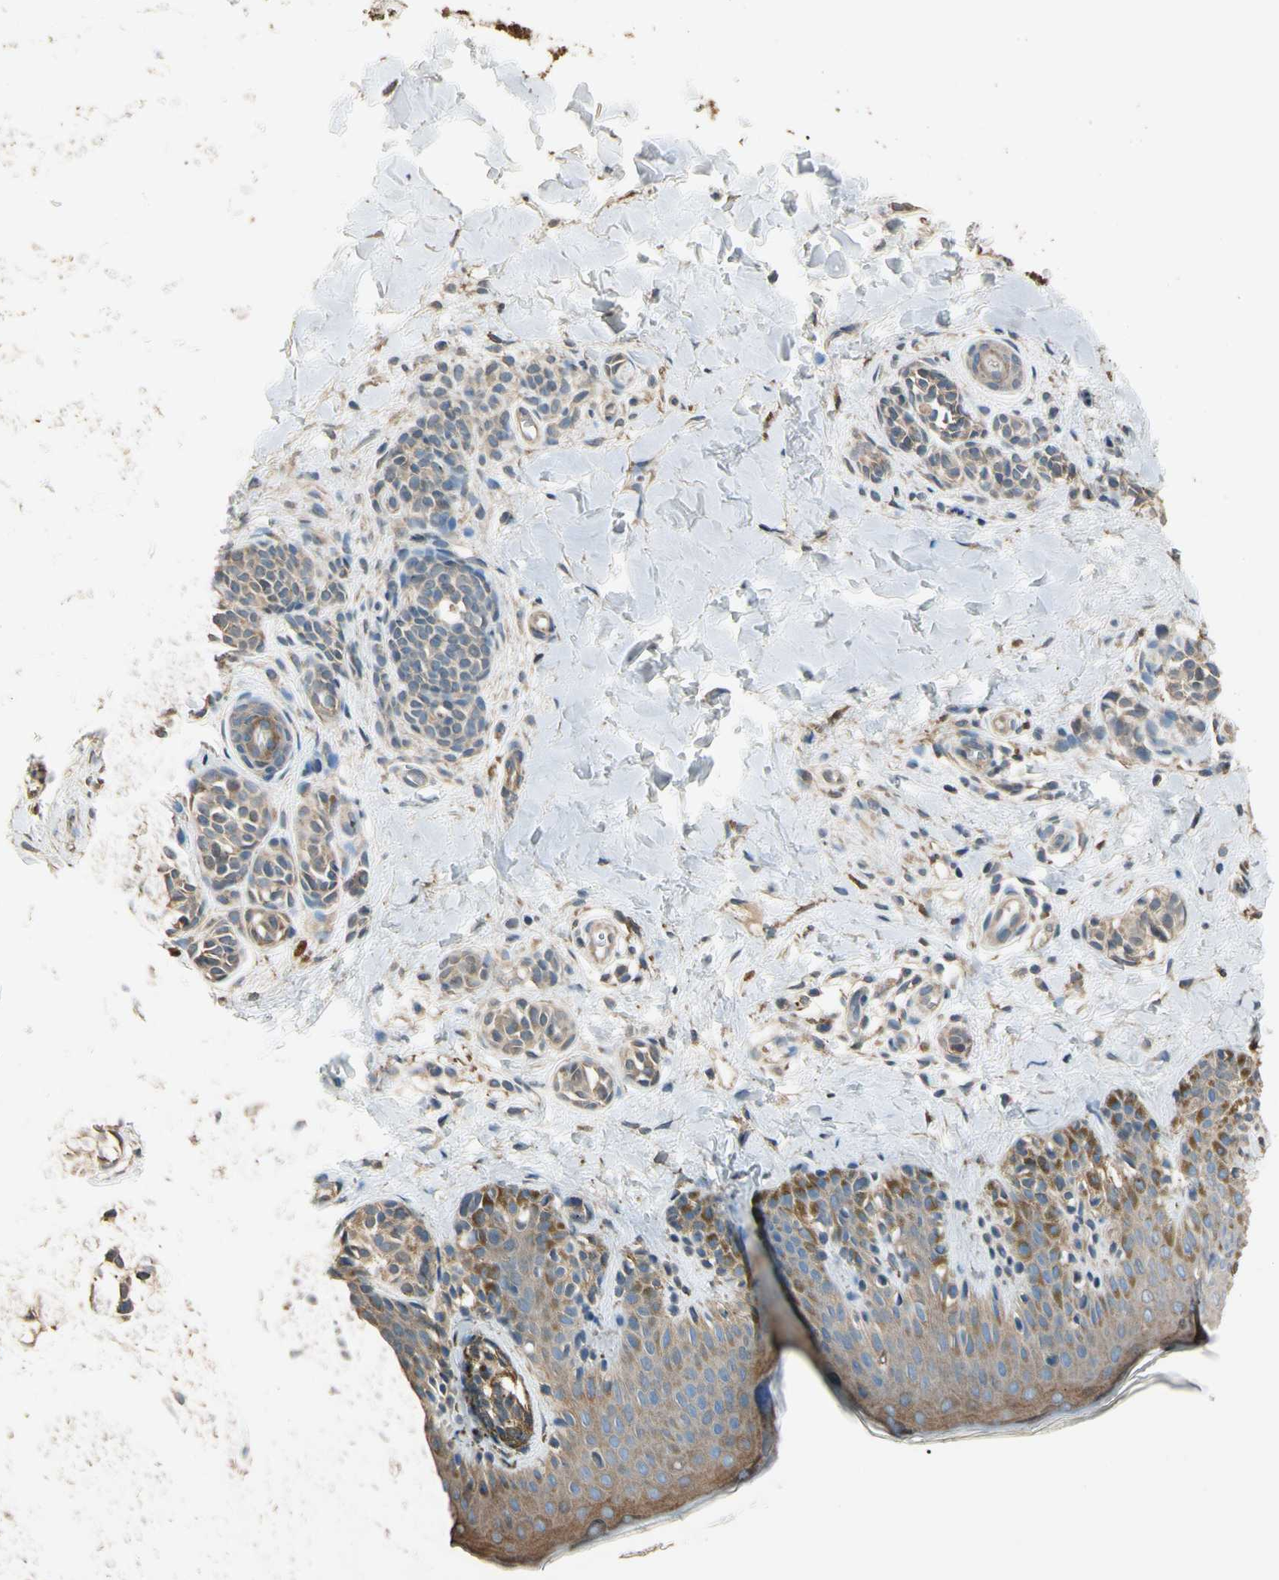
{"staining": {"intensity": "moderate", "quantity": ">75%", "location": "cytoplasmic/membranous"}, "tissue": "skin", "cell_type": "Fibroblasts", "image_type": "normal", "snomed": [{"axis": "morphology", "description": "Normal tissue, NOS"}, {"axis": "topography", "description": "Skin"}], "caption": "A high-resolution photomicrograph shows immunohistochemistry (IHC) staining of benign skin, which demonstrates moderate cytoplasmic/membranous expression in approximately >75% of fibroblasts.", "gene": "CDH6", "patient": {"sex": "male", "age": 16}}